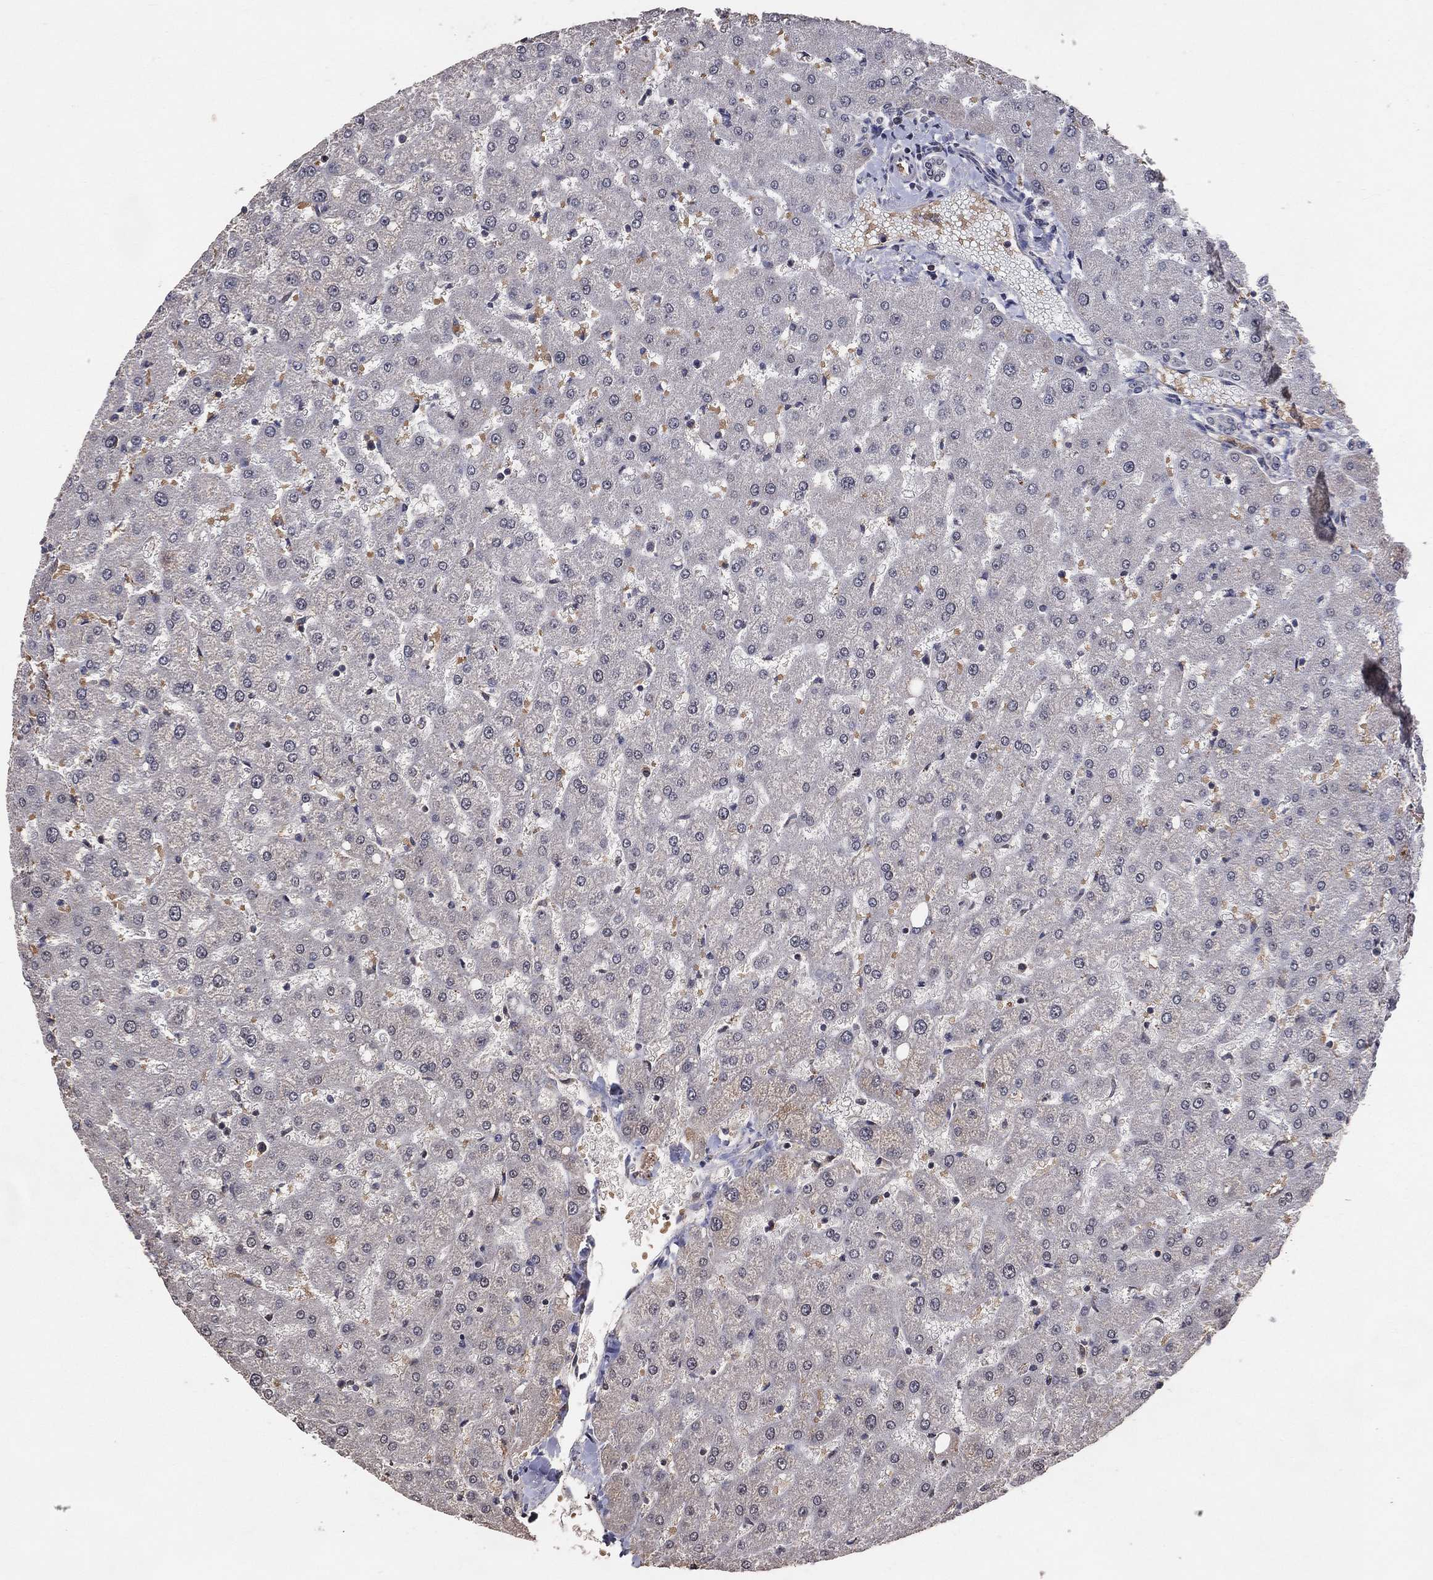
{"staining": {"intensity": "negative", "quantity": "none", "location": "none"}, "tissue": "liver", "cell_type": "Cholangiocytes", "image_type": "normal", "snomed": [{"axis": "morphology", "description": "Normal tissue, NOS"}, {"axis": "topography", "description": "Liver"}], "caption": "Cholangiocytes show no significant staining in benign liver. (DAB (3,3'-diaminobenzidine) immunohistochemistry (IHC), high magnification).", "gene": "DNAH7", "patient": {"sex": "female", "age": 50}}